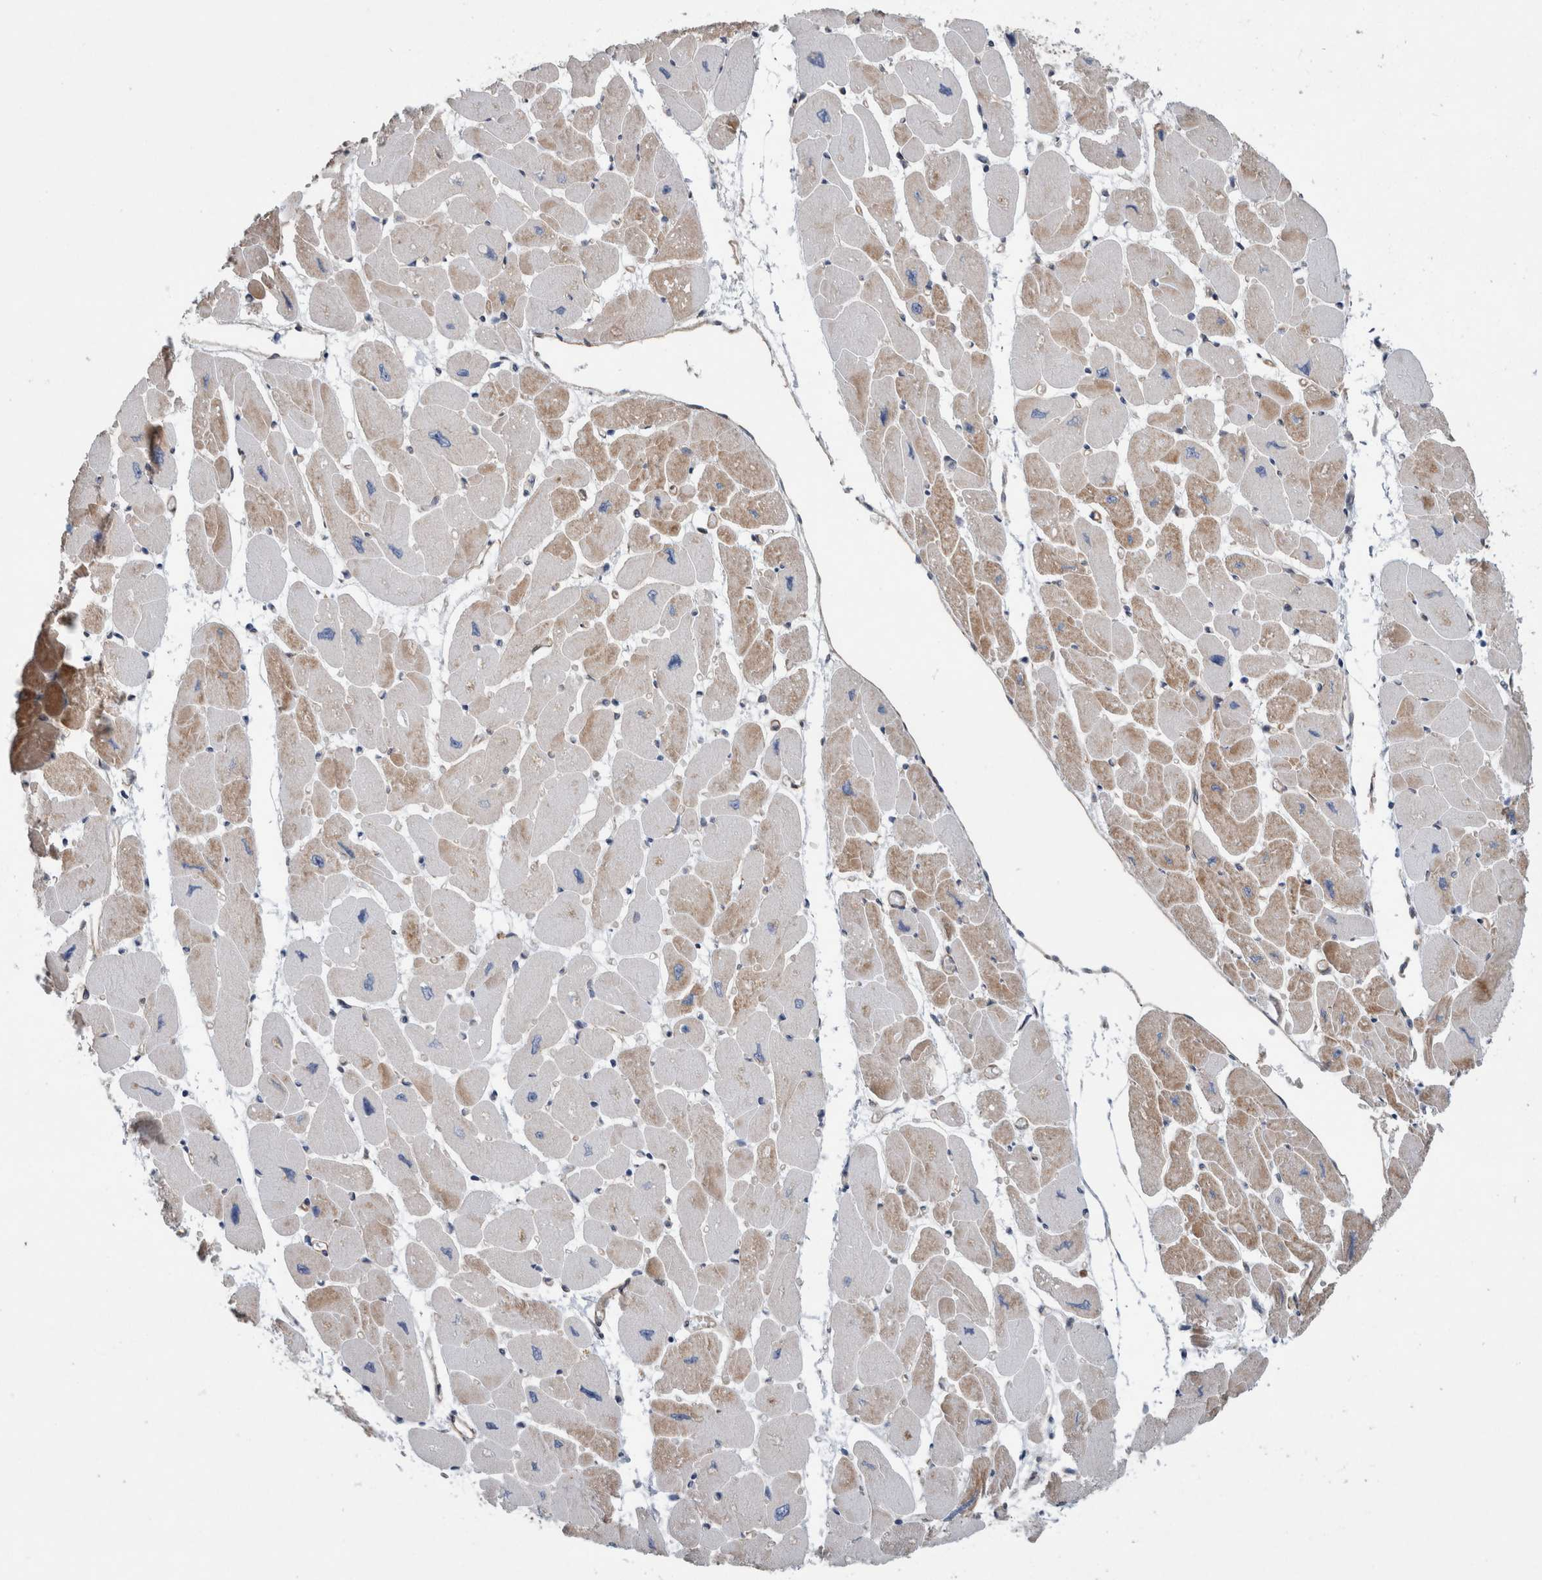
{"staining": {"intensity": "strong", "quantity": "25%-75%", "location": "cytoplasmic/membranous"}, "tissue": "heart muscle", "cell_type": "Cardiomyocytes", "image_type": "normal", "snomed": [{"axis": "morphology", "description": "Normal tissue, NOS"}, {"axis": "topography", "description": "Heart"}], "caption": "Cardiomyocytes demonstrate strong cytoplasmic/membranous staining in approximately 25%-75% of cells in normal heart muscle. (Brightfield microscopy of DAB IHC at high magnification).", "gene": "PLEC", "patient": {"sex": "female", "age": 54}}